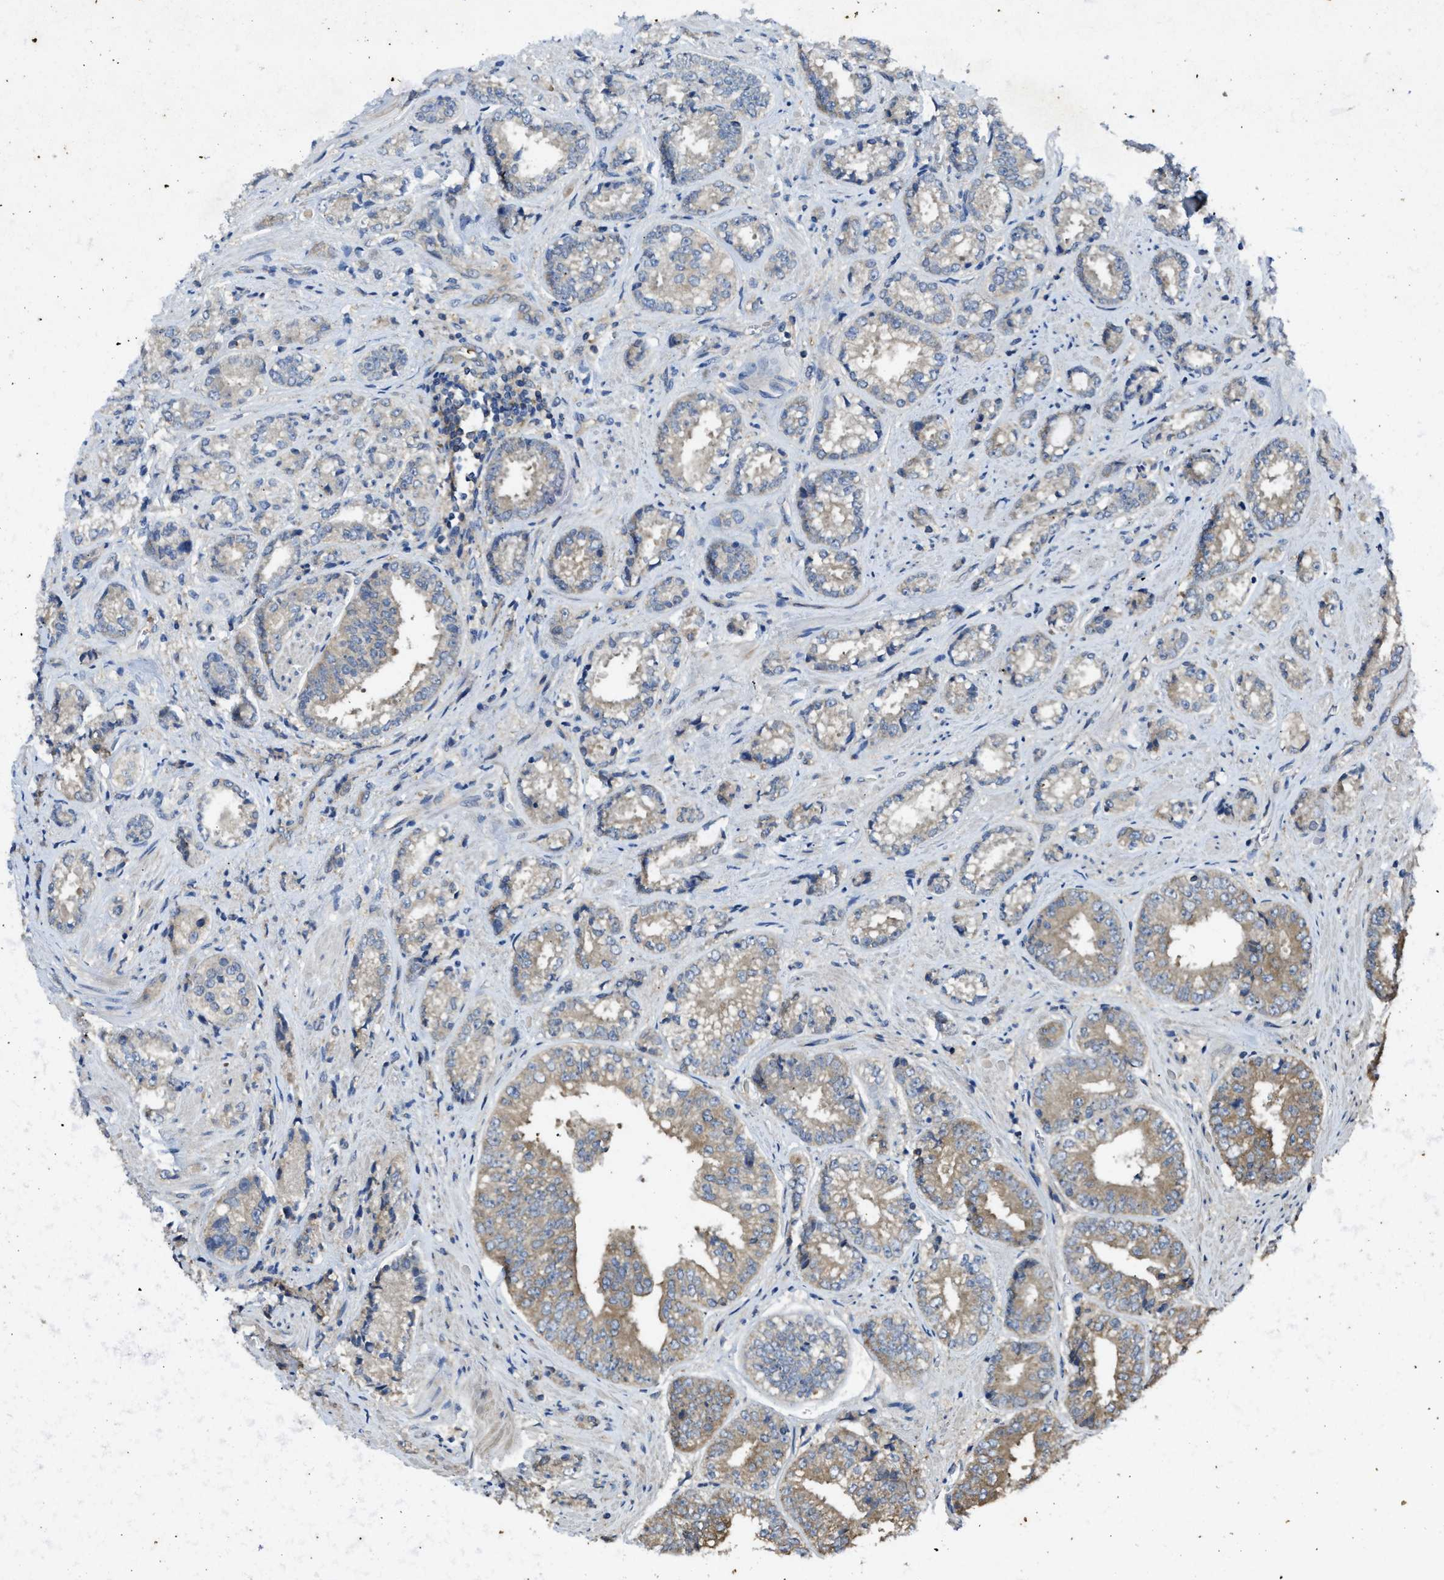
{"staining": {"intensity": "weak", "quantity": "<25%", "location": "cytoplasmic/membranous"}, "tissue": "prostate cancer", "cell_type": "Tumor cells", "image_type": "cancer", "snomed": [{"axis": "morphology", "description": "Adenocarcinoma, High grade"}, {"axis": "topography", "description": "Prostate"}], "caption": "Human adenocarcinoma (high-grade) (prostate) stained for a protein using immunohistochemistry exhibits no staining in tumor cells.", "gene": "PPP3CA", "patient": {"sex": "male", "age": 61}}